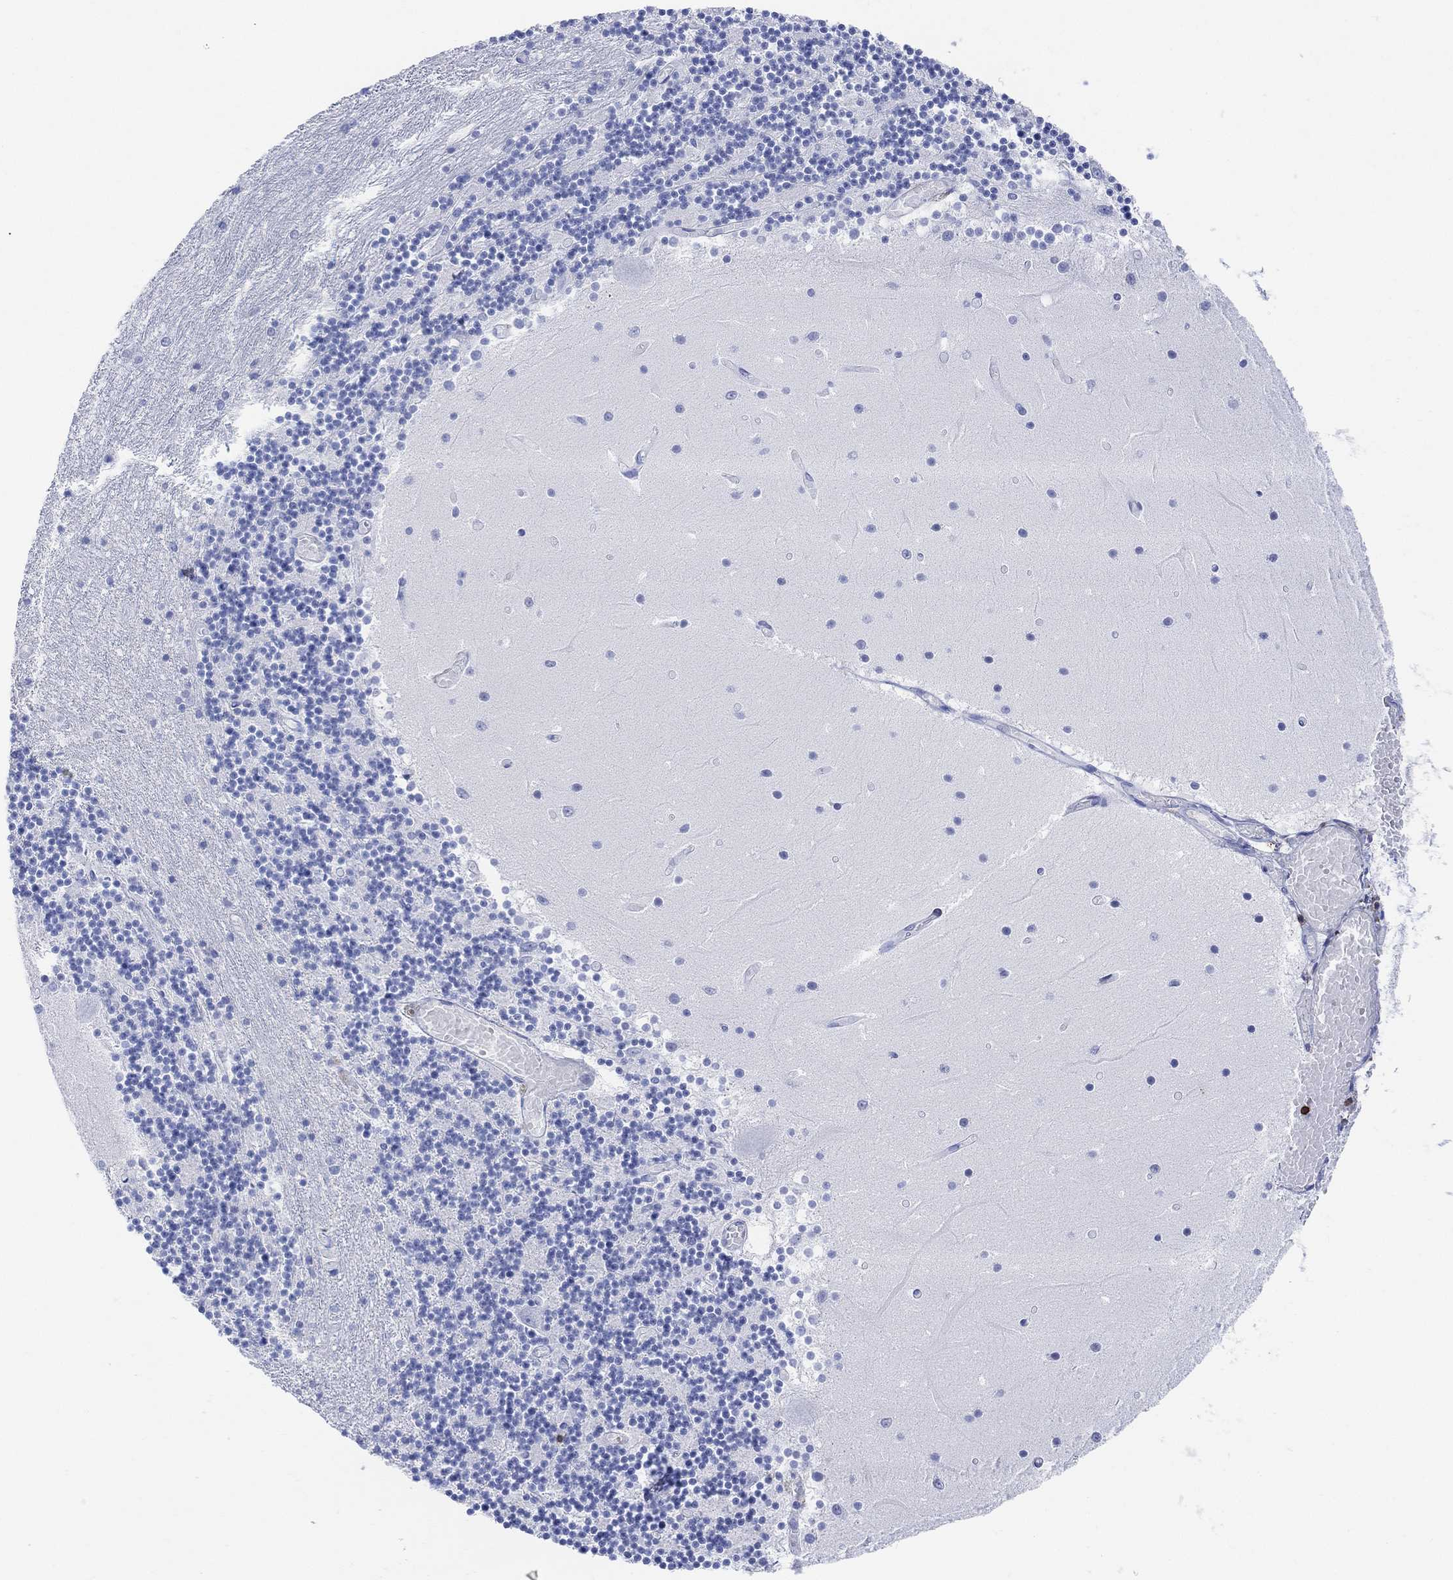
{"staining": {"intensity": "negative", "quantity": "none", "location": "none"}, "tissue": "cerebellum", "cell_type": "Cells in granular layer", "image_type": "normal", "snomed": [{"axis": "morphology", "description": "Normal tissue, NOS"}, {"axis": "topography", "description": "Cerebellum"}], "caption": "The photomicrograph exhibits no staining of cells in granular layer in normal cerebellum.", "gene": "GPR65", "patient": {"sex": "female", "age": 28}}